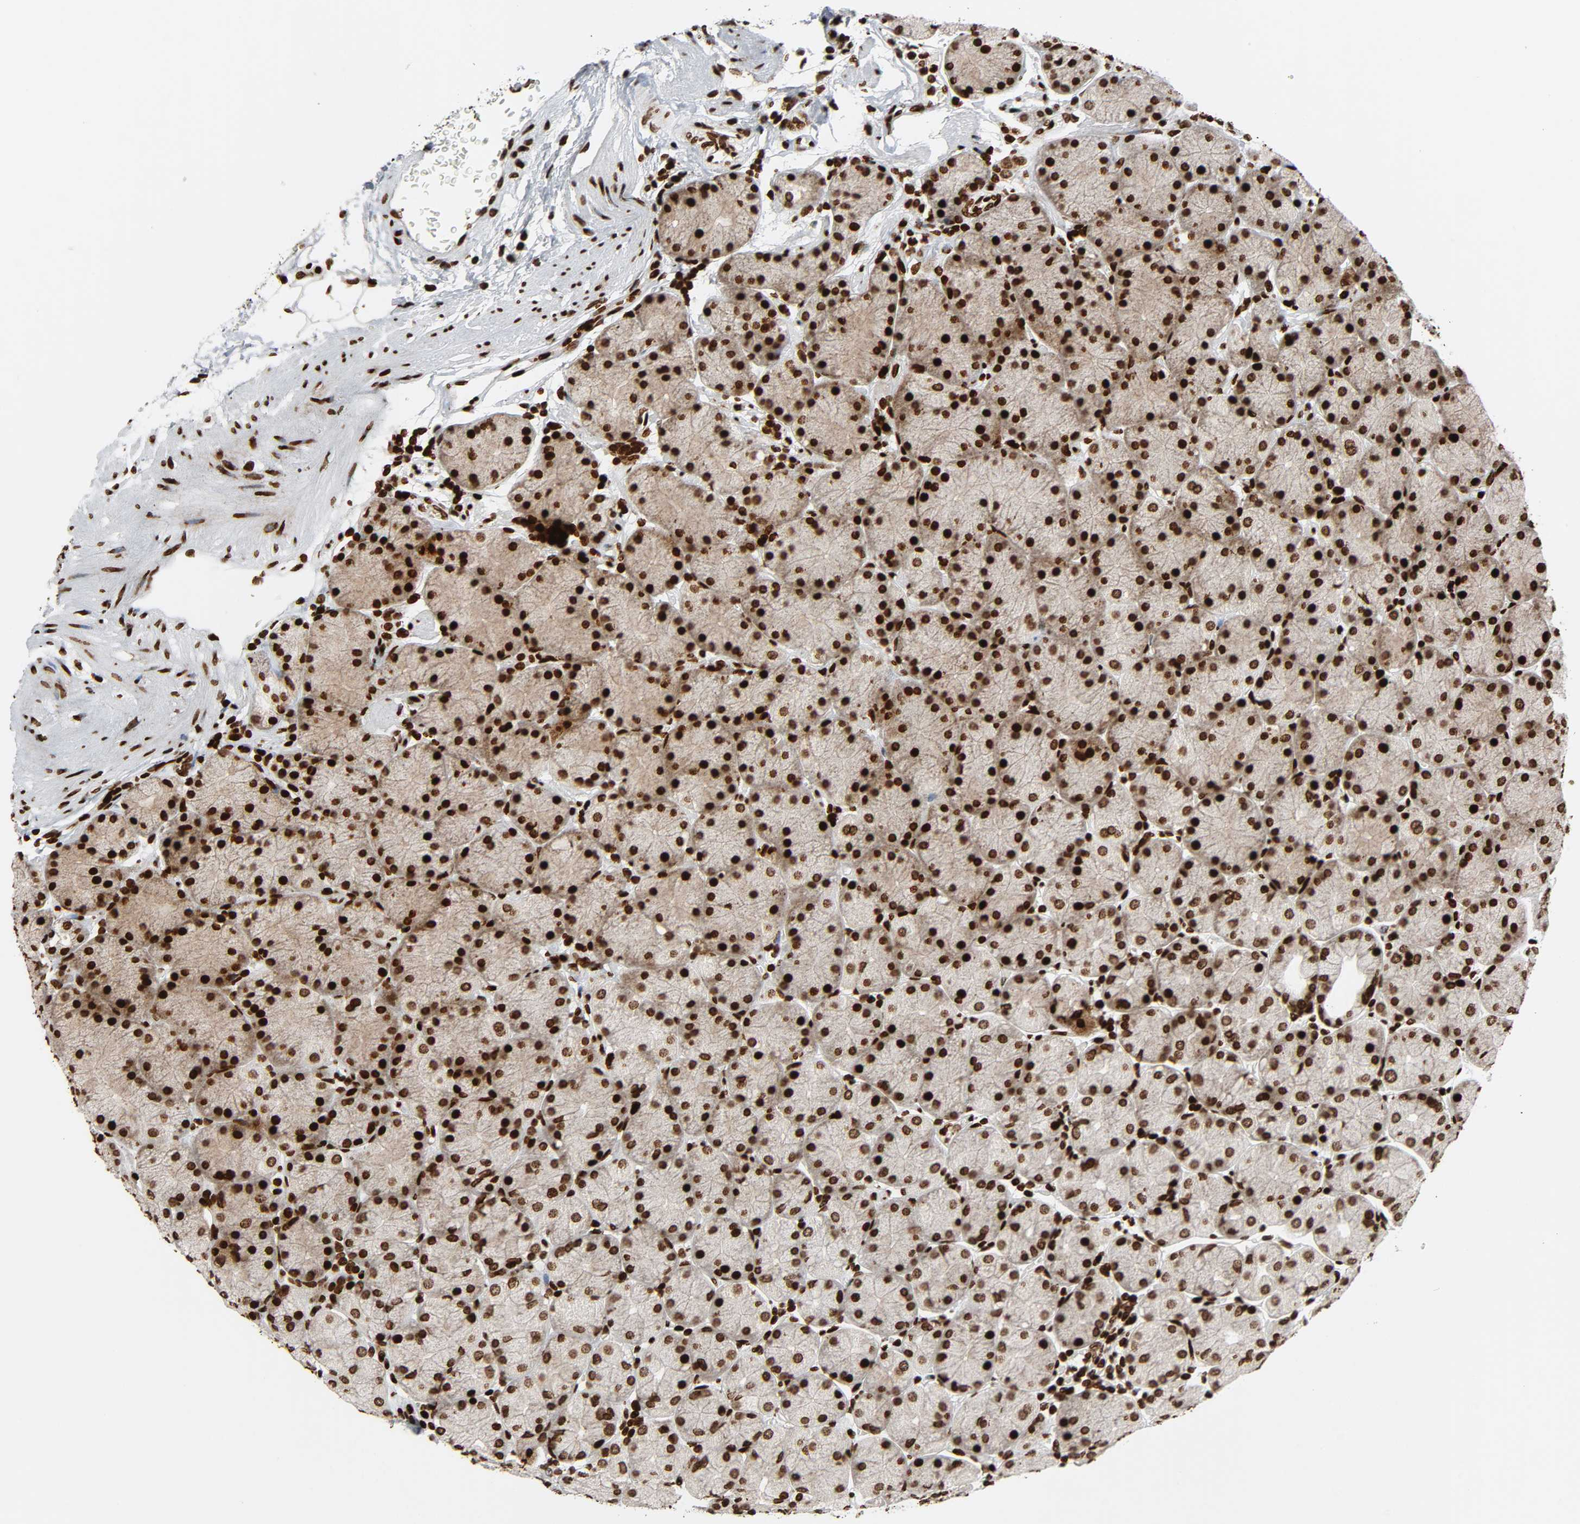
{"staining": {"intensity": "strong", "quantity": ">75%", "location": "nuclear"}, "tissue": "stomach", "cell_type": "Glandular cells", "image_type": "normal", "snomed": [{"axis": "morphology", "description": "Normal tissue, NOS"}, {"axis": "topography", "description": "Stomach, upper"}, {"axis": "topography", "description": "Stomach"}], "caption": "Glandular cells demonstrate high levels of strong nuclear expression in about >75% of cells in normal human stomach. Nuclei are stained in blue.", "gene": "RXRA", "patient": {"sex": "male", "age": 76}}